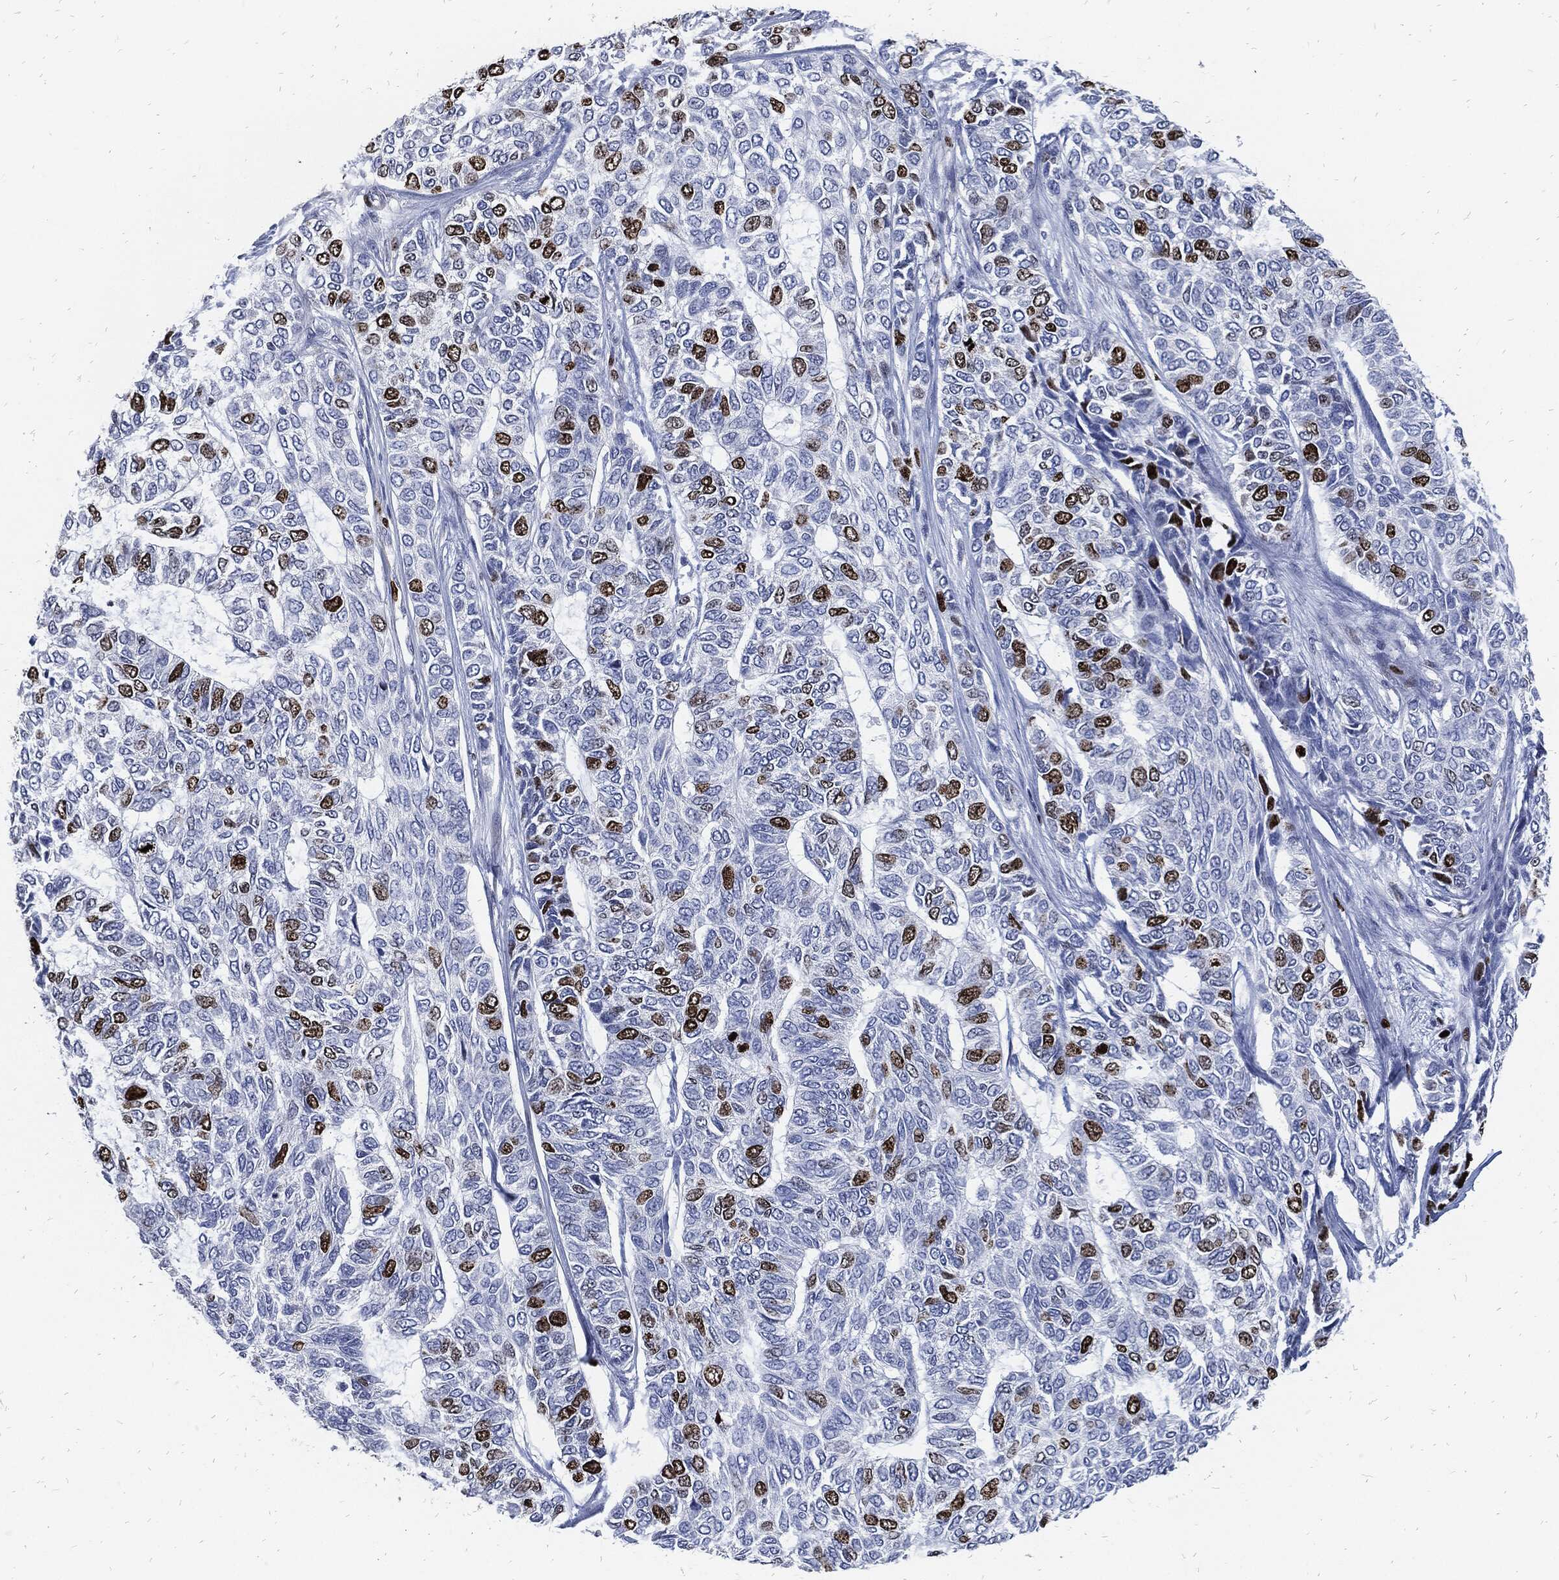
{"staining": {"intensity": "strong", "quantity": "<25%", "location": "nuclear"}, "tissue": "skin cancer", "cell_type": "Tumor cells", "image_type": "cancer", "snomed": [{"axis": "morphology", "description": "Basal cell carcinoma"}, {"axis": "topography", "description": "Skin"}], "caption": "High-magnification brightfield microscopy of skin basal cell carcinoma stained with DAB (brown) and counterstained with hematoxylin (blue). tumor cells exhibit strong nuclear staining is appreciated in about<25% of cells. (brown staining indicates protein expression, while blue staining denotes nuclei).", "gene": "MKI67", "patient": {"sex": "female", "age": 65}}